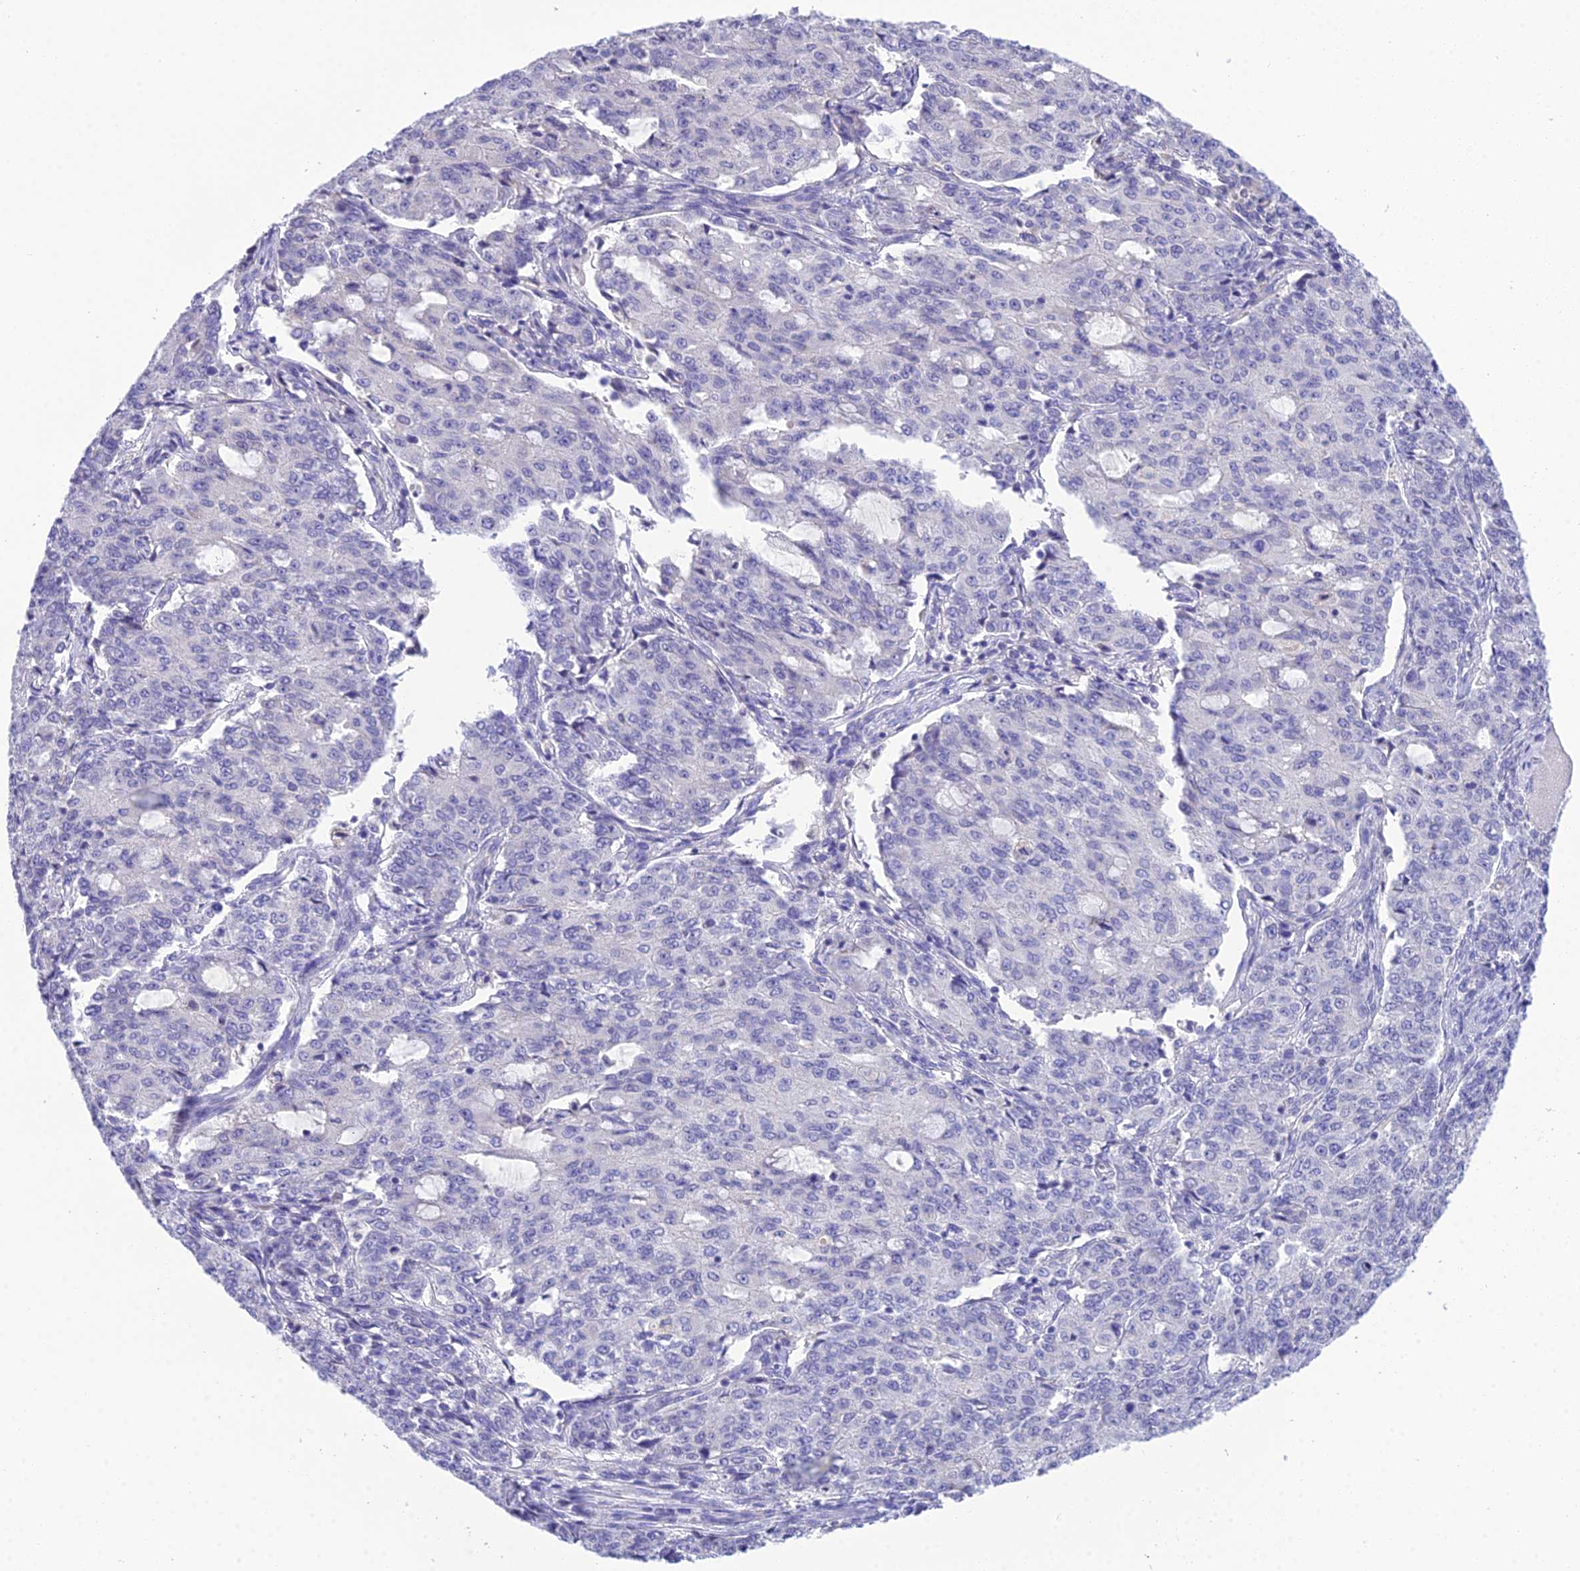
{"staining": {"intensity": "negative", "quantity": "none", "location": "none"}, "tissue": "endometrial cancer", "cell_type": "Tumor cells", "image_type": "cancer", "snomed": [{"axis": "morphology", "description": "Adenocarcinoma, NOS"}, {"axis": "topography", "description": "Endometrium"}], "caption": "Immunohistochemistry (IHC) image of endometrial cancer (adenocarcinoma) stained for a protein (brown), which exhibits no expression in tumor cells.", "gene": "KIAA0408", "patient": {"sex": "female", "age": 50}}